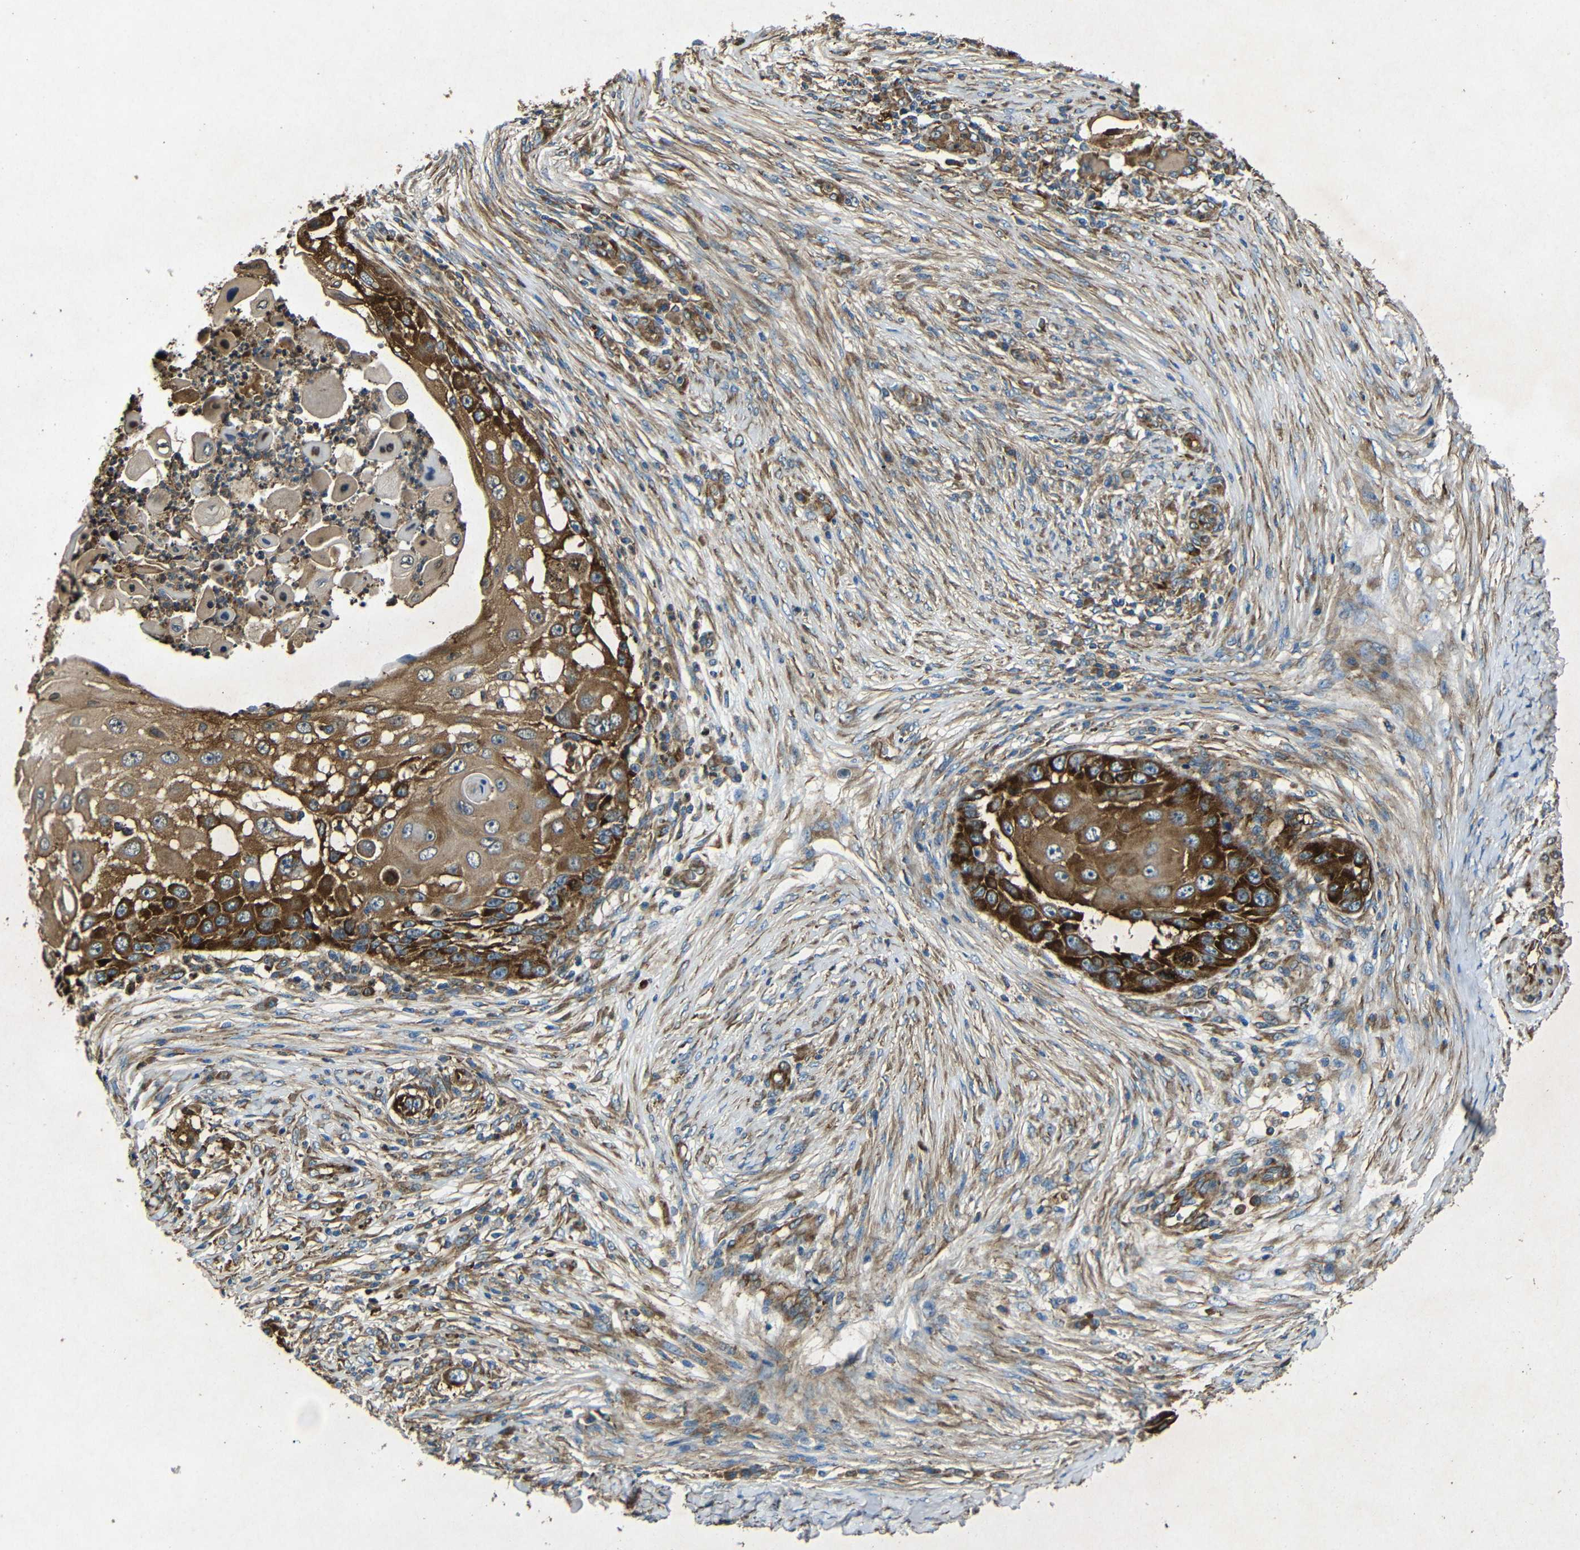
{"staining": {"intensity": "strong", "quantity": ">75%", "location": "cytoplasmic/membranous"}, "tissue": "skin cancer", "cell_type": "Tumor cells", "image_type": "cancer", "snomed": [{"axis": "morphology", "description": "Squamous cell carcinoma, NOS"}, {"axis": "topography", "description": "Skin"}], "caption": "Skin cancer stained with a brown dye shows strong cytoplasmic/membranous positive expression in about >75% of tumor cells.", "gene": "BTF3", "patient": {"sex": "female", "age": 44}}